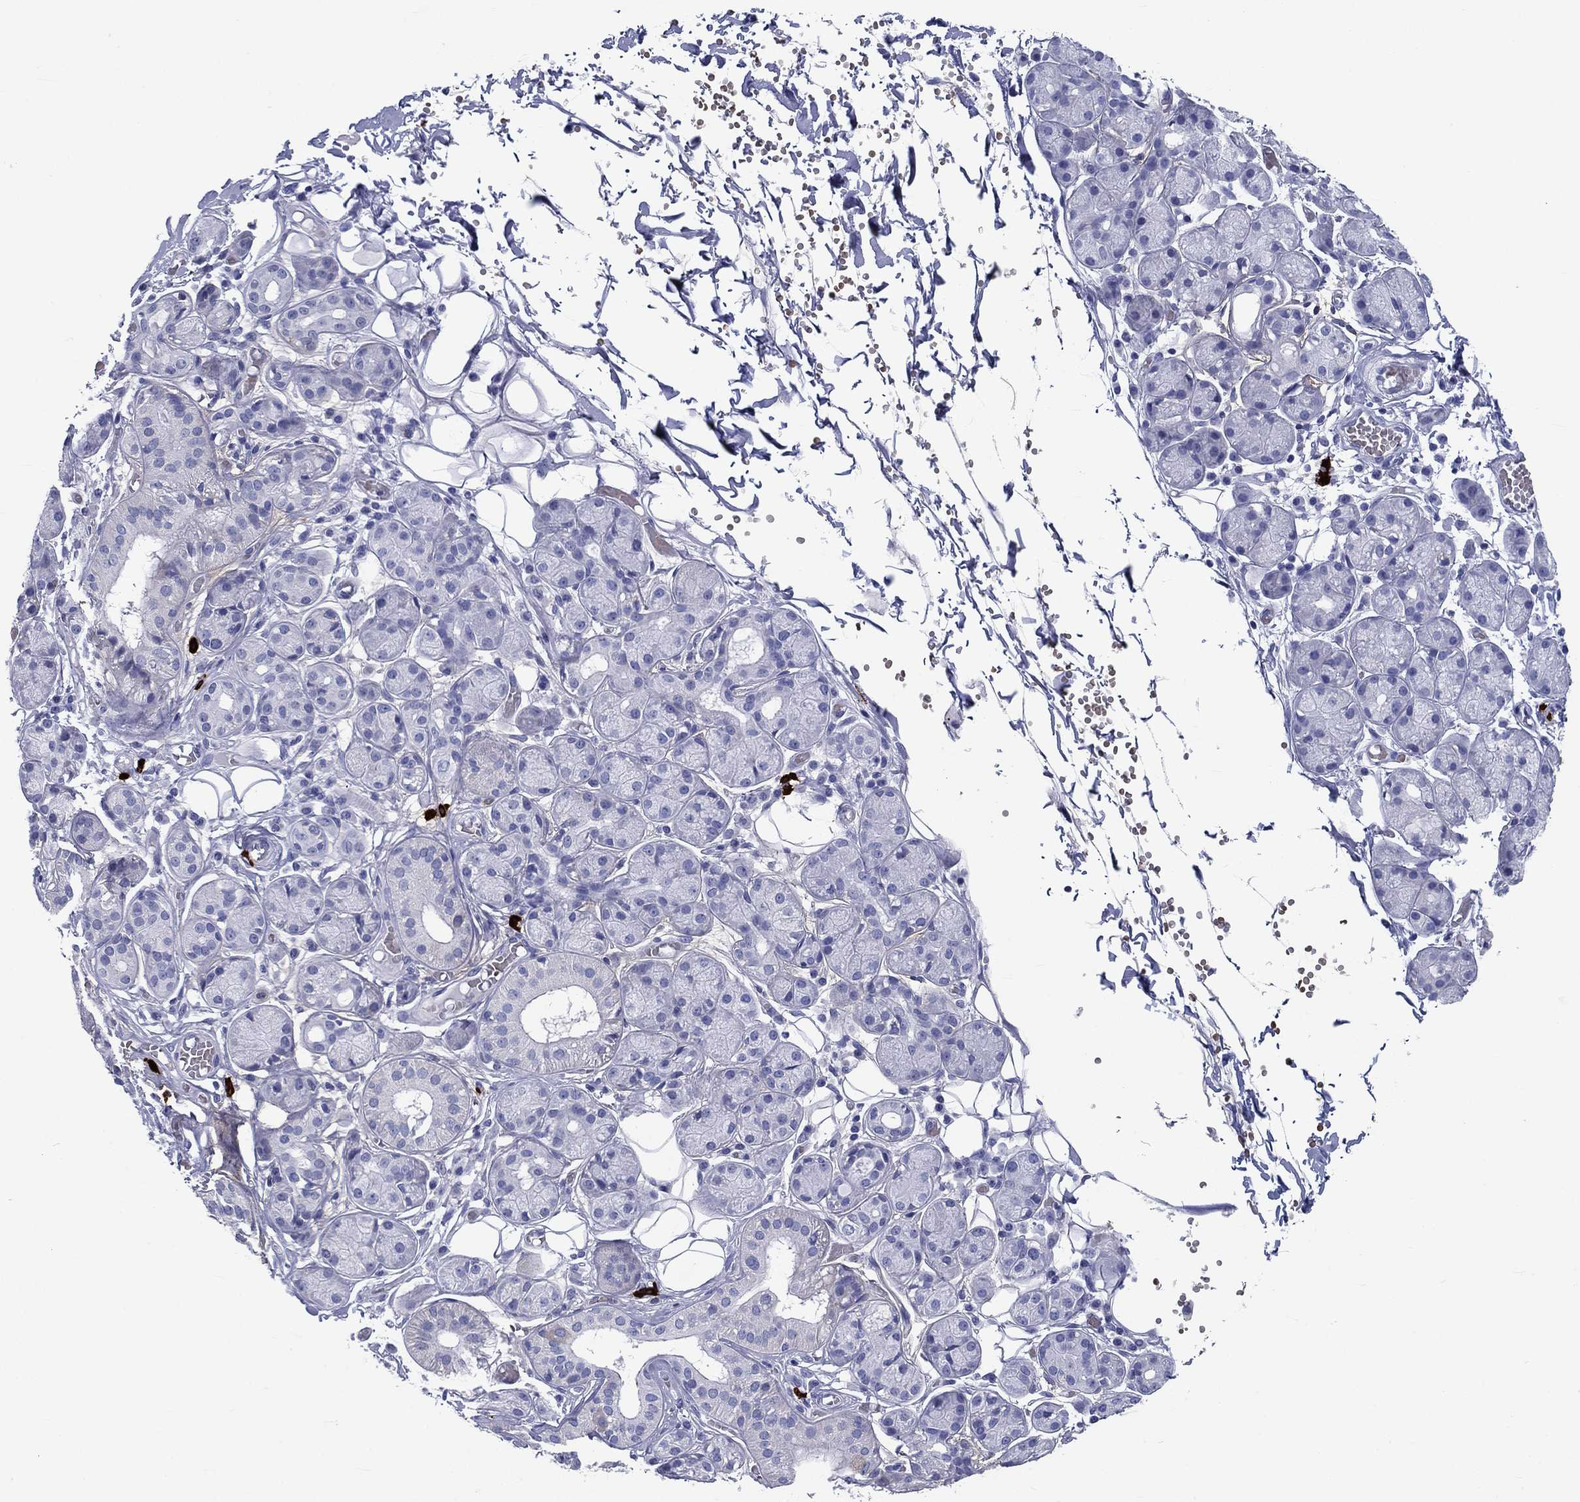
{"staining": {"intensity": "weak", "quantity": "<25%", "location": "cytoplasmic/membranous"}, "tissue": "salivary gland", "cell_type": "Glandular cells", "image_type": "normal", "snomed": [{"axis": "morphology", "description": "Normal tissue, NOS"}, {"axis": "topography", "description": "Salivary gland"}, {"axis": "topography", "description": "Peripheral nerve tissue"}], "caption": "High magnification brightfield microscopy of benign salivary gland stained with DAB (3,3'-diaminobenzidine) (brown) and counterstained with hematoxylin (blue): glandular cells show no significant expression. The staining is performed using DAB brown chromogen with nuclei counter-stained in using hematoxylin.", "gene": "CD40LG", "patient": {"sex": "male", "age": 71}}